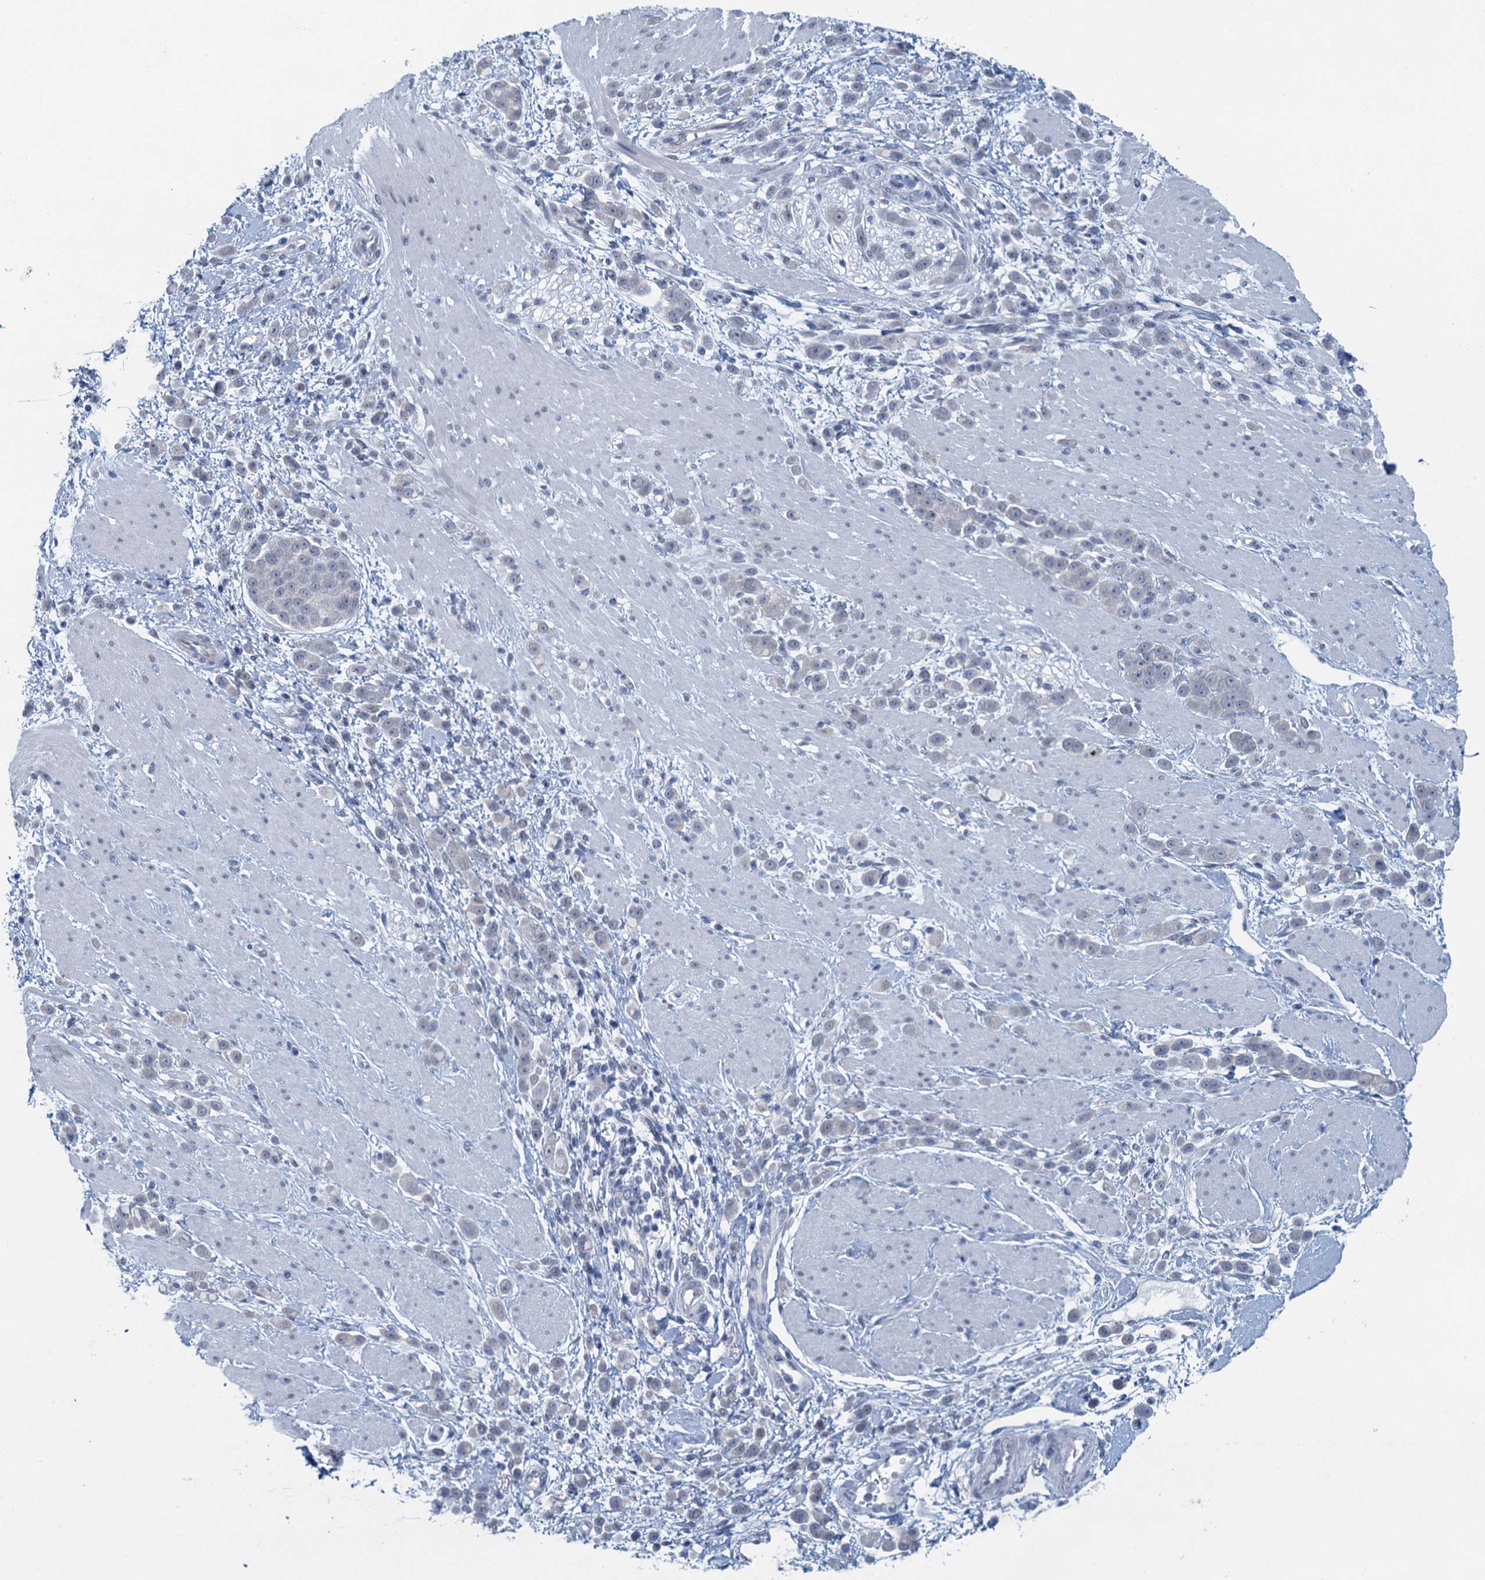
{"staining": {"intensity": "negative", "quantity": "none", "location": "none"}, "tissue": "pancreatic cancer", "cell_type": "Tumor cells", "image_type": "cancer", "snomed": [{"axis": "morphology", "description": "Normal tissue, NOS"}, {"axis": "morphology", "description": "Adenocarcinoma, NOS"}, {"axis": "topography", "description": "Pancreas"}], "caption": "Immunohistochemistry micrograph of neoplastic tissue: pancreatic adenocarcinoma stained with DAB (3,3'-diaminobenzidine) shows no significant protein positivity in tumor cells.", "gene": "ENSG00000131152", "patient": {"sex": "female", "age": 64}}